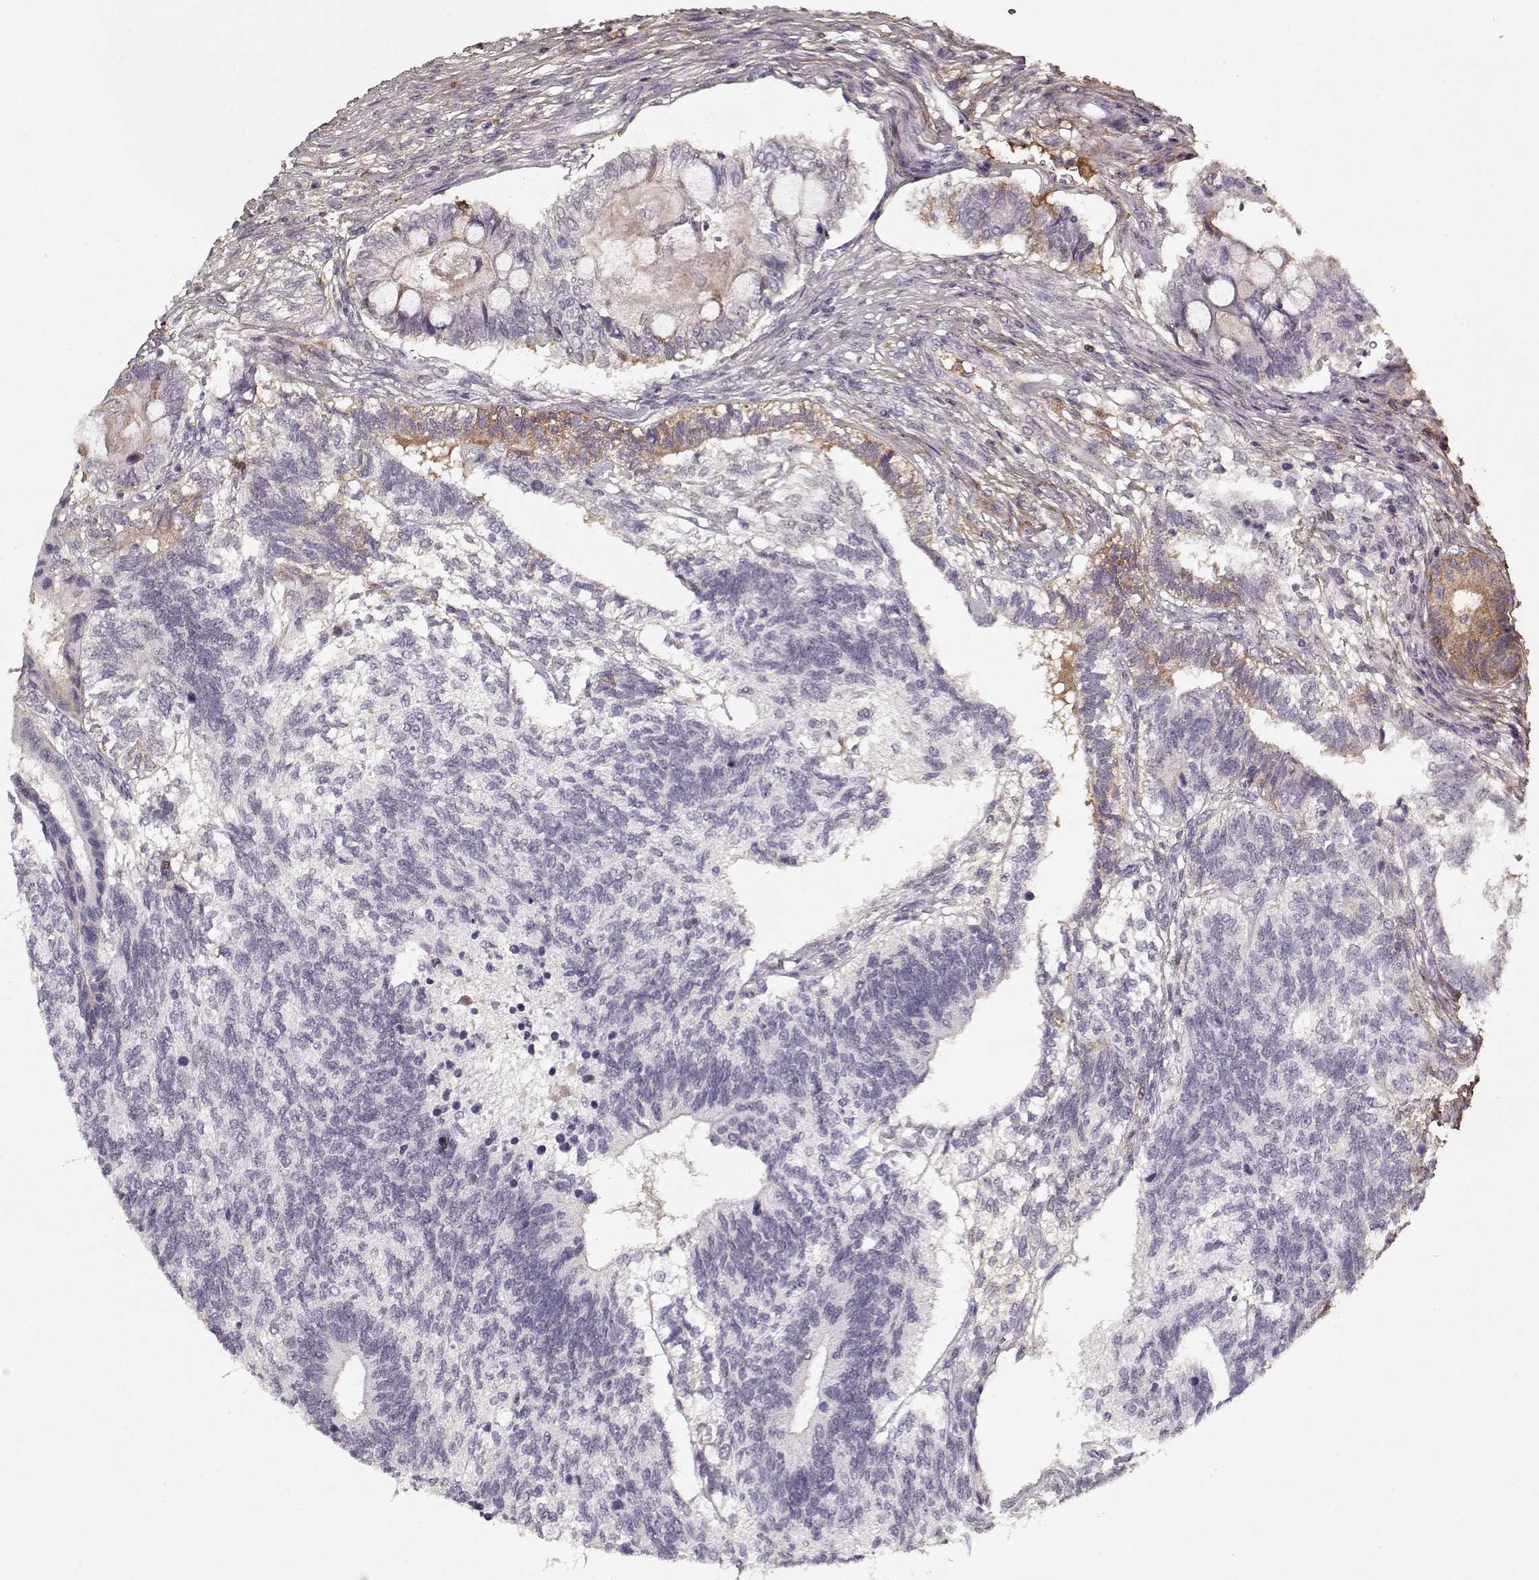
{"staining": {"intensity": "negative", "quantity": "none", "location": "none"}, "tissue": "testis cancer", "cell_type": "Tumor cells", "image_type": "cancer", "snomed": [{"axis": "morphology", "description": "Seminoma, NOS"}, {"axis": "morphology", "description": "Carcinoma, Embryonal, NOS"}, {"axis": "topography", "description": "Testis"}], "caption": "Immunohistochemistry (IHC) image of neoplastic tissue: human testis cancer (seminoma) stained with DAB shows no significant protein positivity in tumor cells.", "gene": "LUM", "patient": {"sex": "male", "age": 41}}